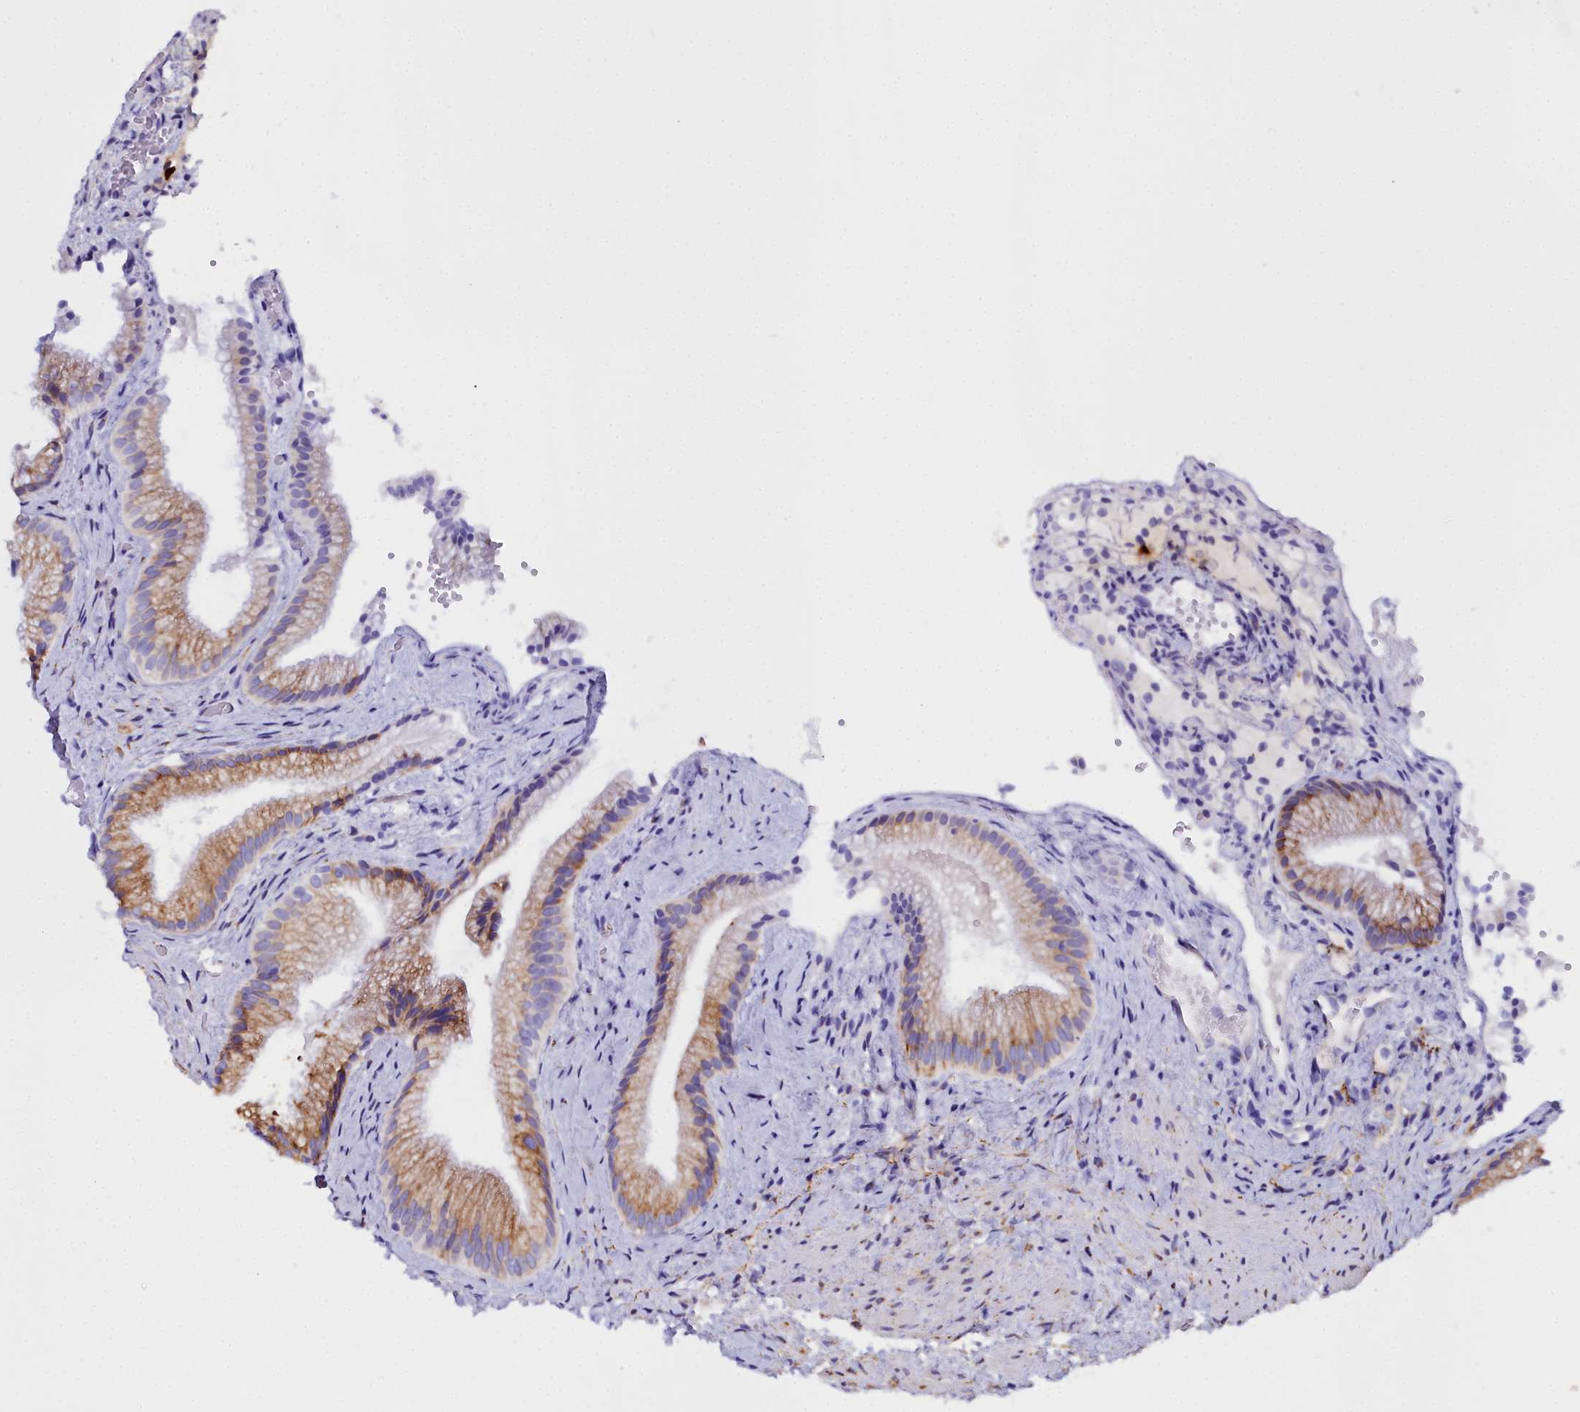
{"staining": {"intensity": "moderate", "quantity": ">75%", "location": "cytoplasmic/membranous"}, "tissue": "gallbladder", "cell_type": "Glandular cells", "image_type": "normal", "snomed": [{"axis": "morphology", "description": "Normal tissue, NOS"}, {"axis": "morphology", "description": "Inflammation, NOS"}, {"axis": "topography", "description": "Gallbladder"}], "caption": "Glandular cells exhibit medium levels of moderate cytoplasmic/membranous expression in approximately >75% of cells in unremarkable gallbladder. (DAB (3,3'-diaminobenzidine) = brown stain, brightfield microscopy at high magnification).", "gene": "TXNDC5", "patient": {"sex": "male", "age": 51}}